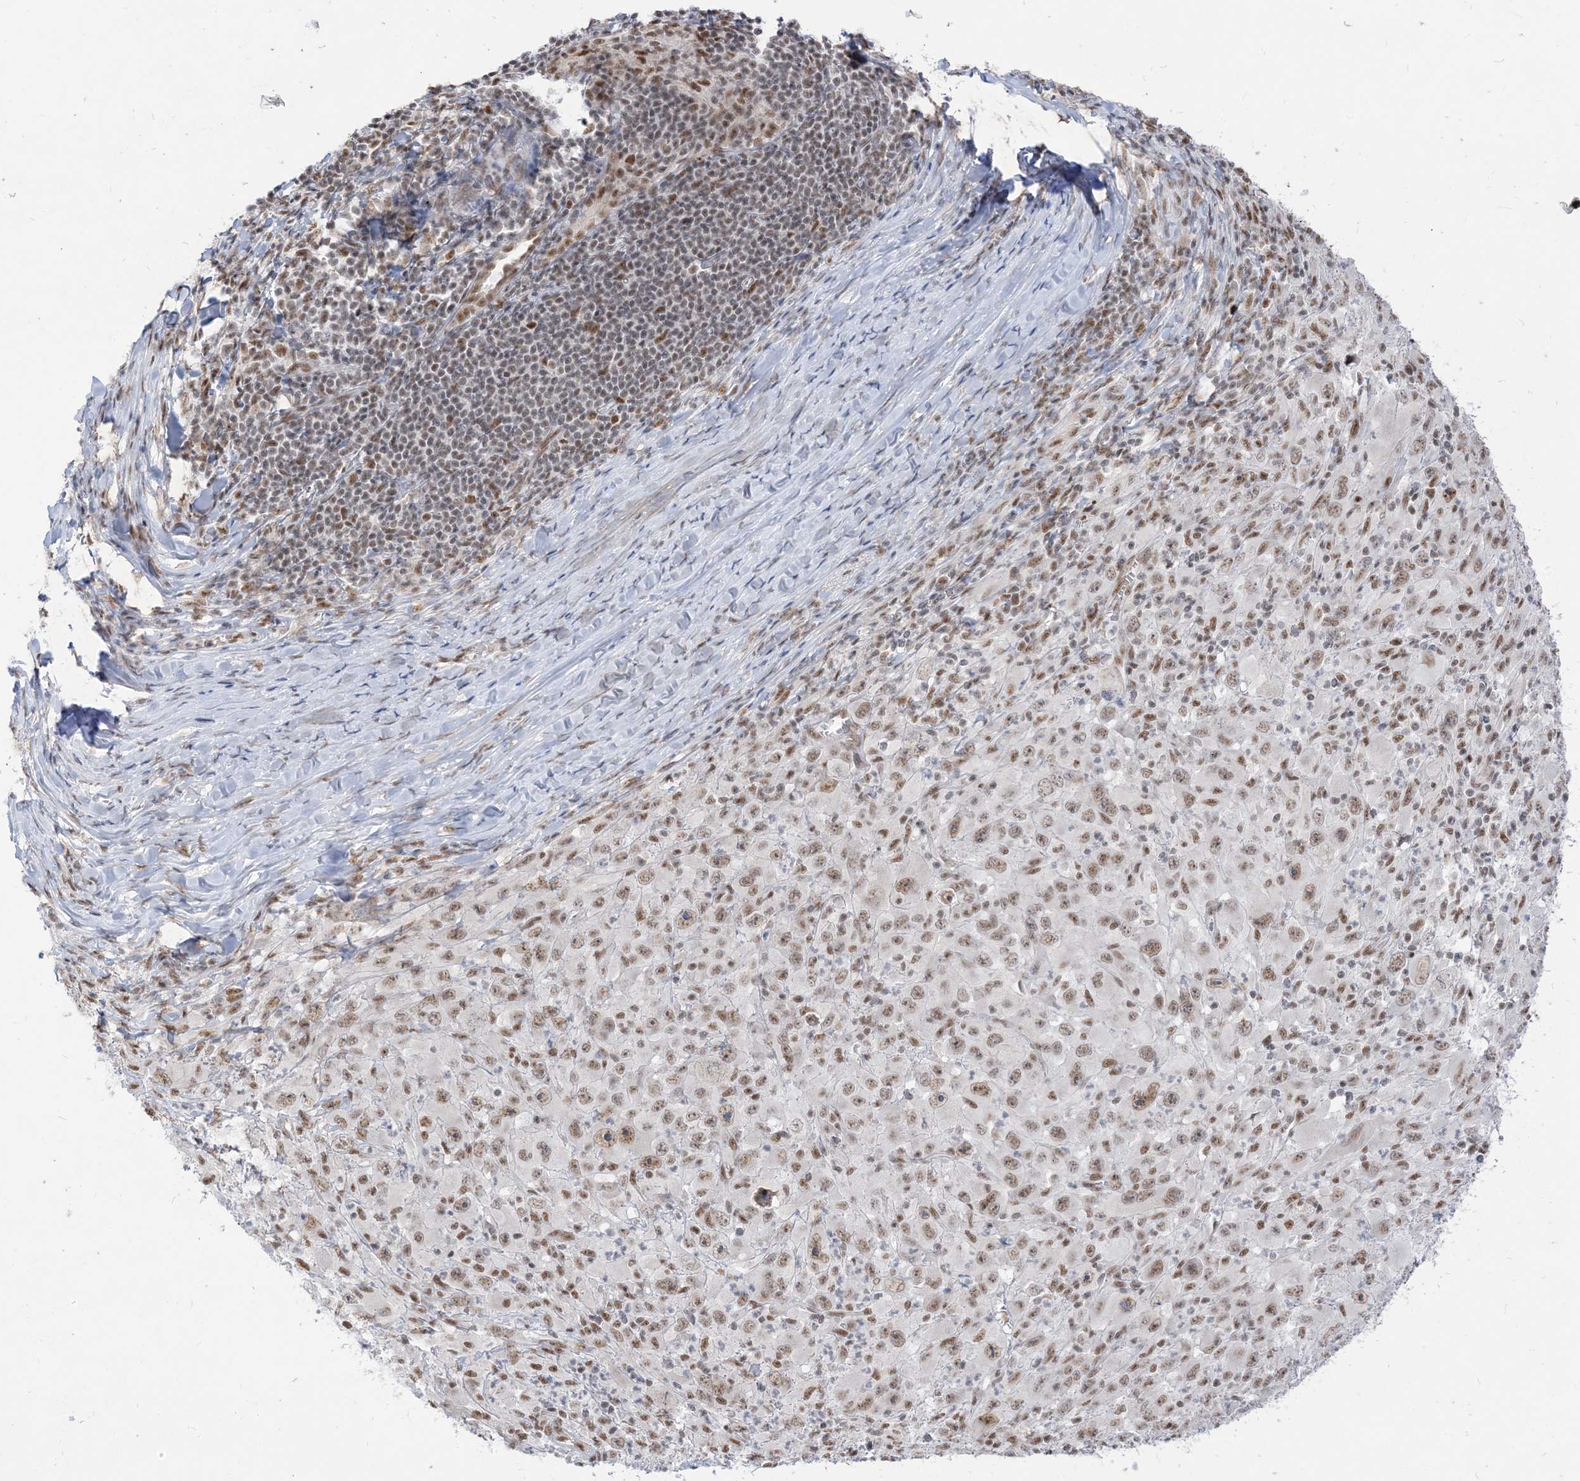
{"staining": {"intensity": "moderate", "quantity": ">75%", "location": "nuclear"}, "tissue": "melanoma", "cell_type": "Tumor cells", "image_type": "cancer", "snomed": [{"axis": "morphology", "description": "Malignant melanoma, Metastatic site"}, {"axis": "topography", "description": "Skin"}], "caption": "Immunohistochemistry (IHC) micrograph of melanoma stained for a protein (brown), which shows medium levels of moderate nuclear expression in approximately >75% of tumor cells.", "gene": "ARGLU1", "patient": {"sex": "female", "age": 56}}